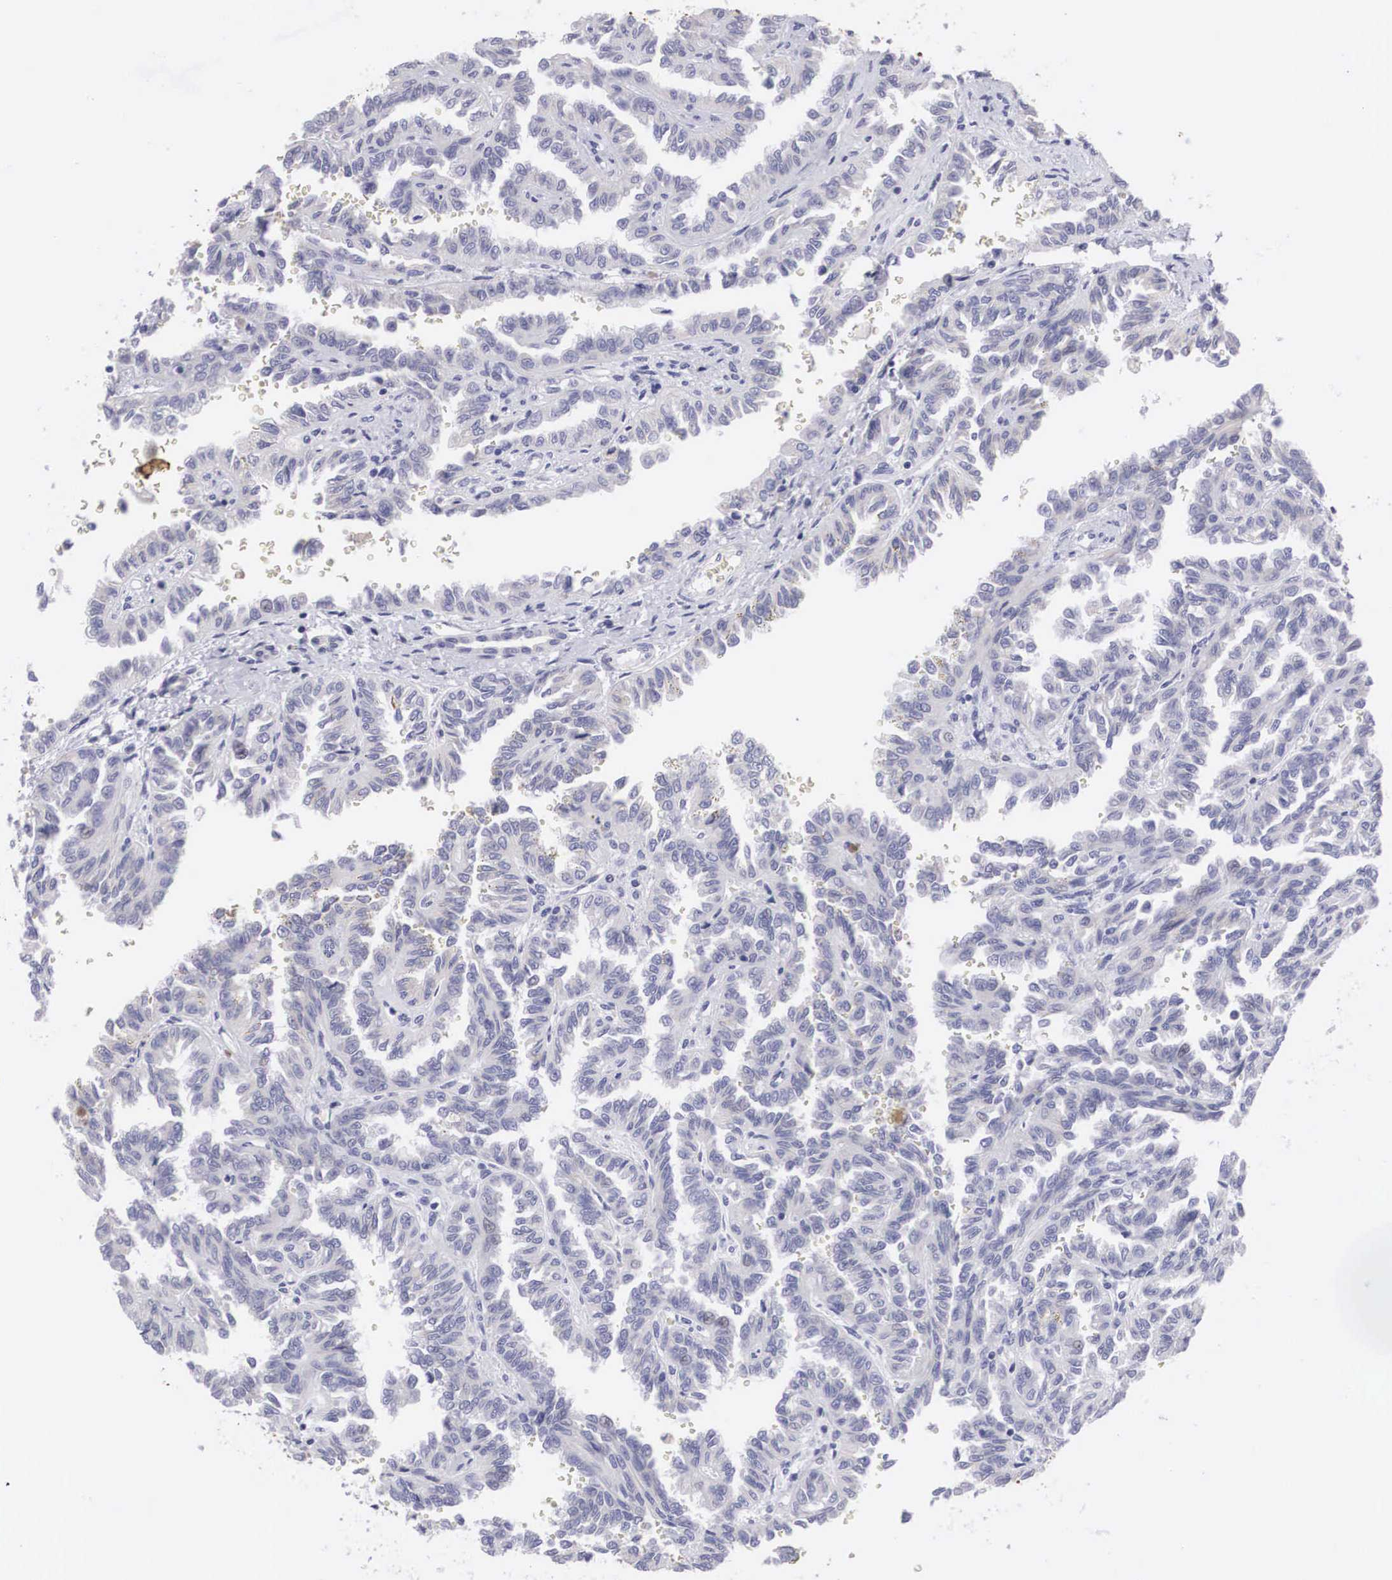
{"staining": {"intensity": "negative", "quantity": "none", "location": "none"}, "tissue": "renal cancer", "cell_type": "Tumor cells", "image_type": "cancer", "snomed": [{"axis": "morphology", "description": "Inflammation, NOS"}, {"axis": "morphology", "description": "Adenocarcinoma, NOS"}, {"axis": "topography", "description": "Kidney"}], "caption": "Tumor cells are negative for protein expression in human renal cancer (adenocarcinoma). (Brightfield microscopy of DAB (3,3'-diaminobenzidine) immunohistochemistry (IHC) at high magnification).", "gene": "ARMCX3", "patient": {"sex": "male", "age": 68}}